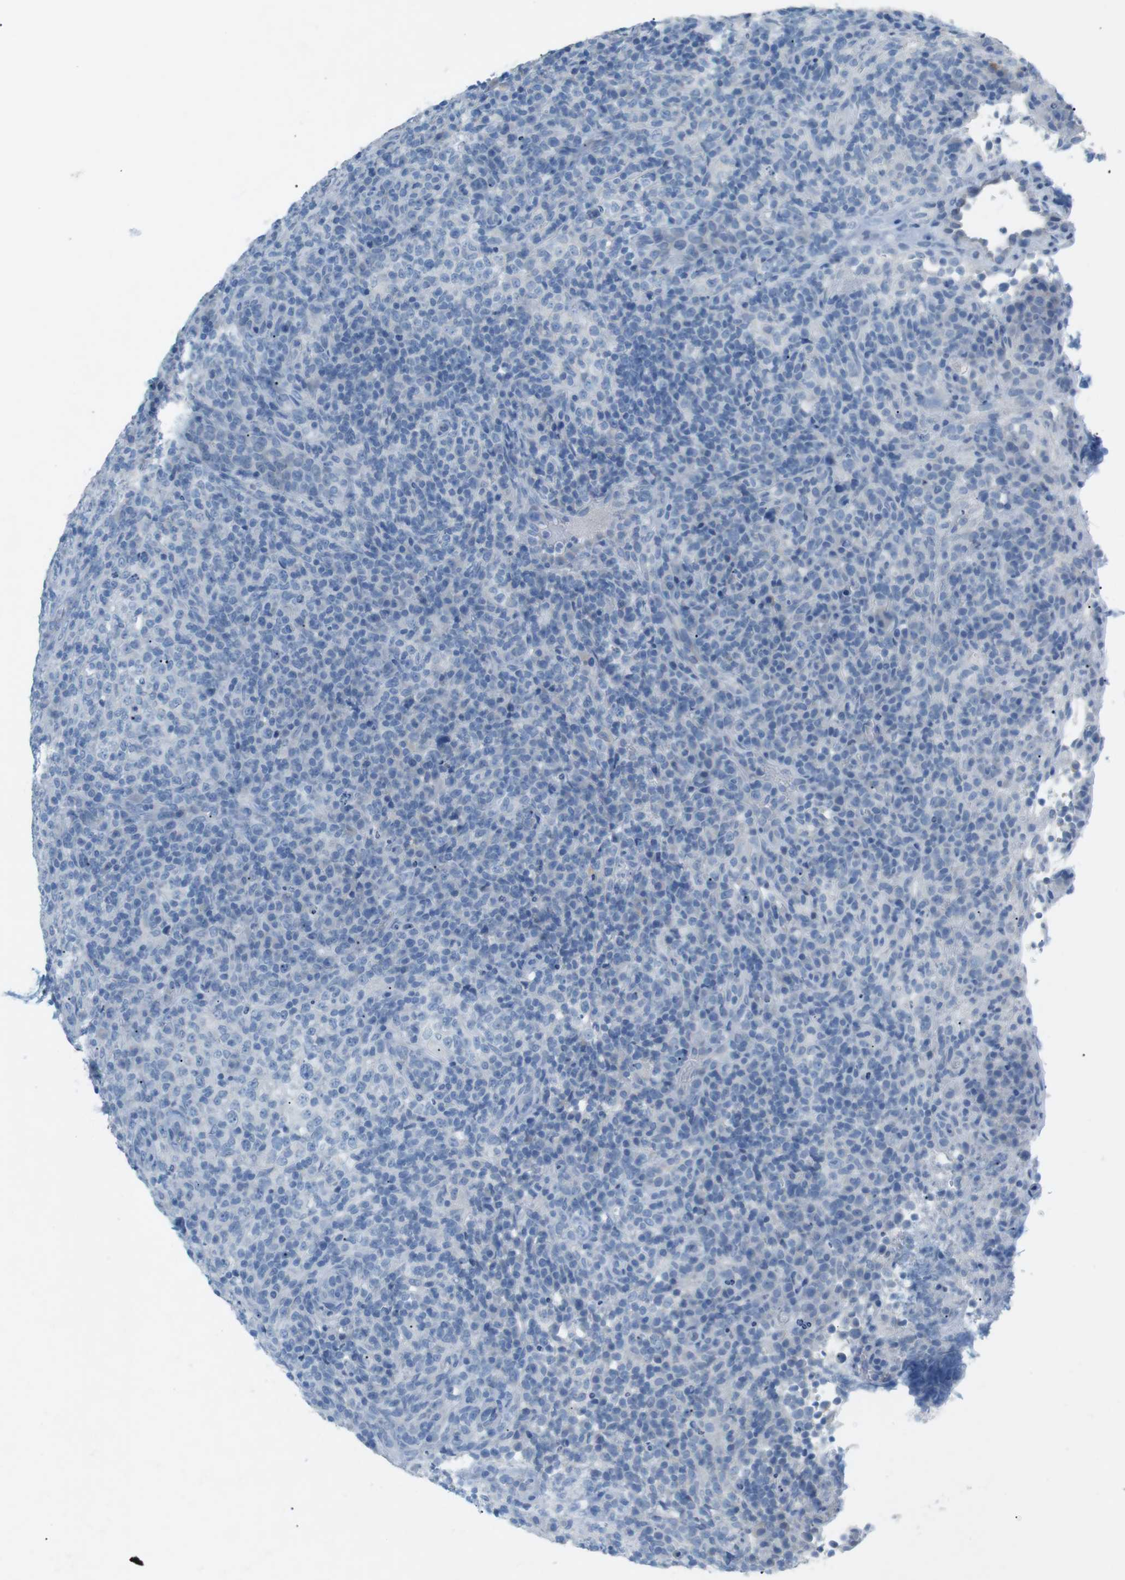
{"staining": {"intensity": "negative", "quantity": "none", "location": "none"}, "tissue": "lymphoma", "cell_type": "Tumor cells", "image_type": "cancer", "snomed": [{"axis": "morphology", "description": "Malignant lymphoma, non-Hodgkin's type, High grade"}, {"axis": "topography", "description": "Lymph node"}], "caption": "Immunohistochemical staining of human malignant lymphoma, non-Hodgkin's type (high-grade) demonstrates no significant expression in tumor cells. (DAB (3,3'-diaminobenzidine) immunohistochemistry (IHC) with hematoxylin counter stain).", "gene": "SALL4", "patient": {"sex": "female", "age": 76}}